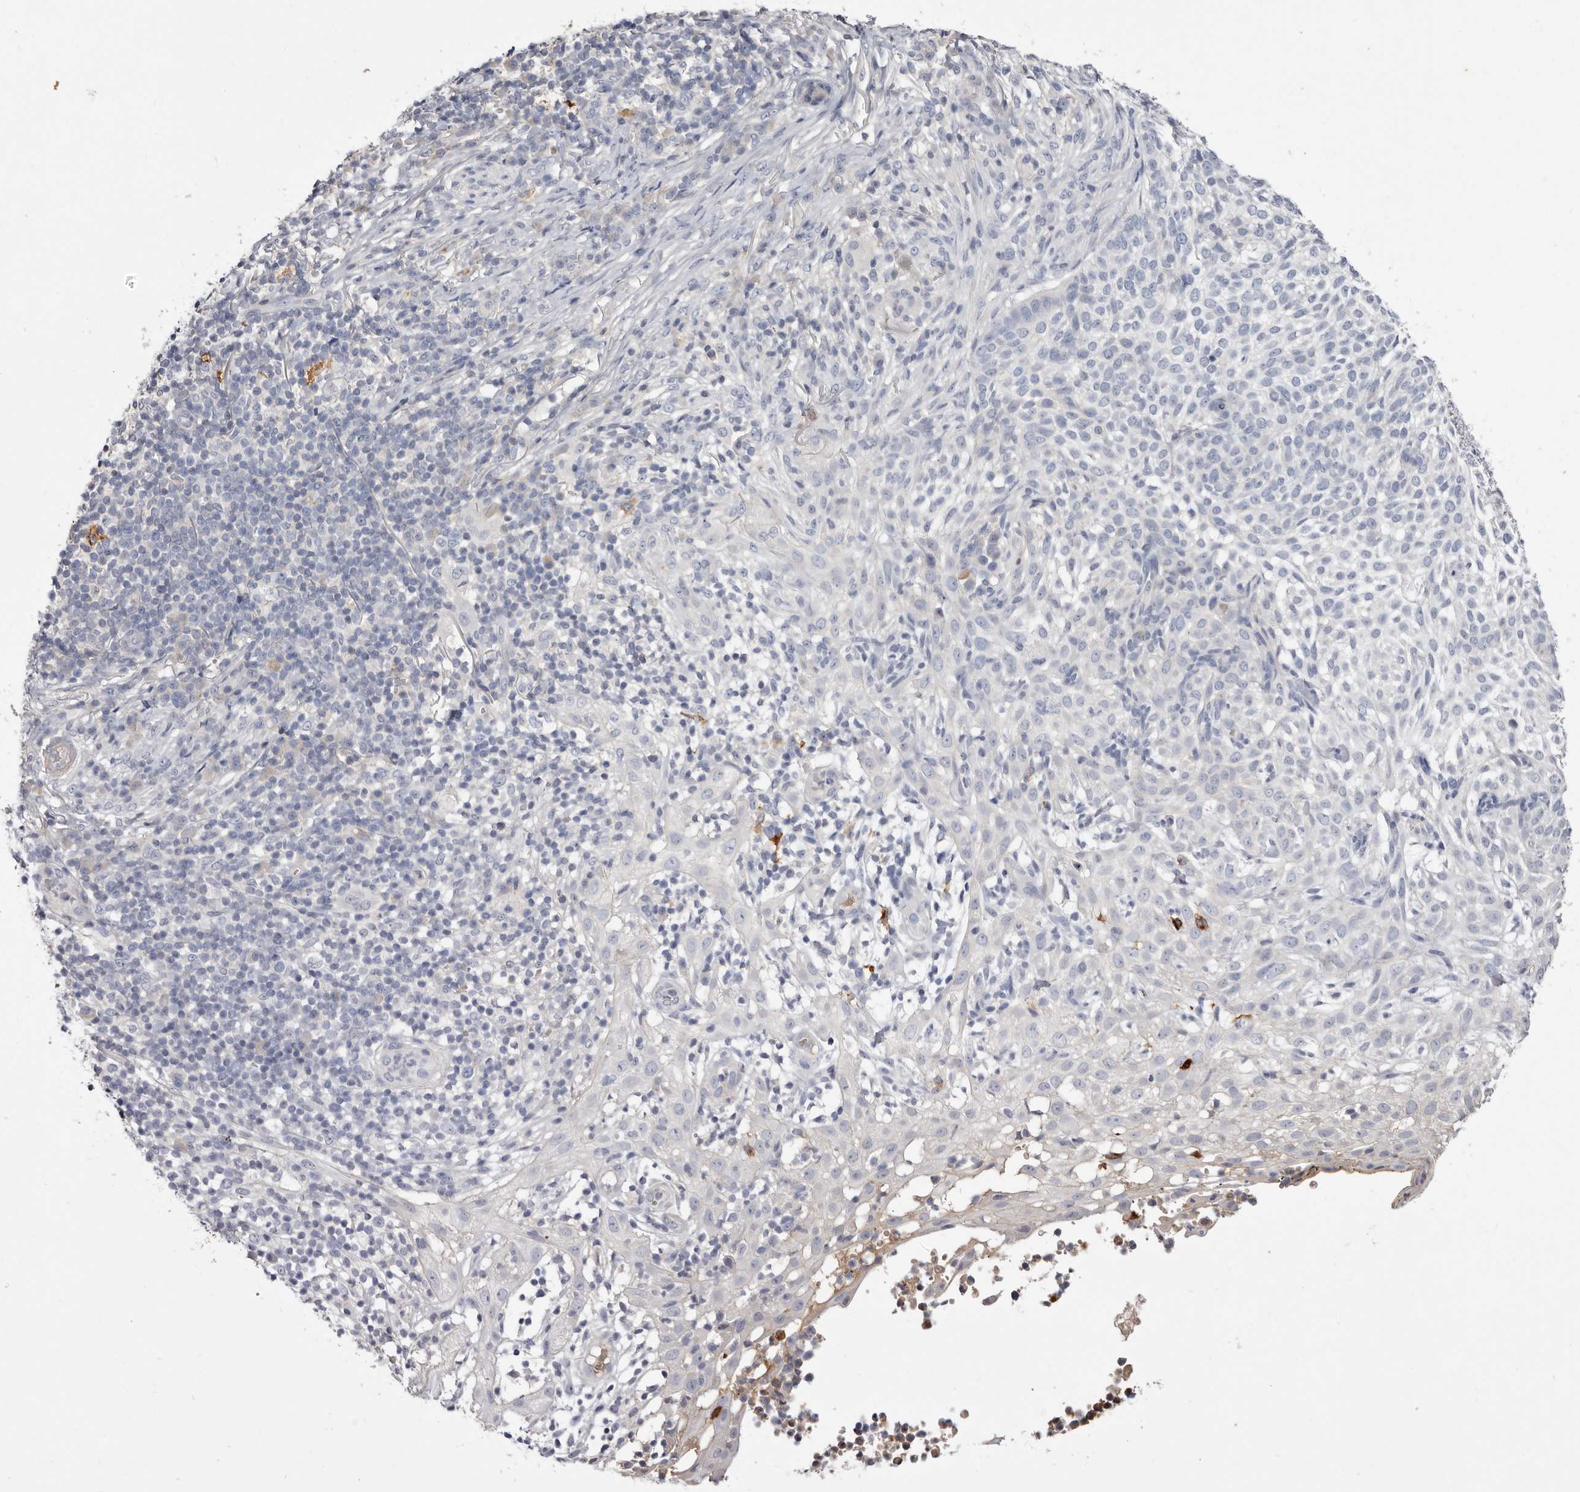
{"staining": {"intensity": "negative", "quantity": "none", "location": "none"}, "tissue": "skin cancer", "cell_type": "Tumor cells", "image_type": "cancer", "snomed": [{"axis": "morphology", "description": "Basal cell carcinoma"}, {"axis": "topography", "description": "Skin"}], "caption": "IHC photomicrograph of neoplastic tissue: human skin basal cell carcinoma stained with DAB (3,3'-diaminobenzidine) exhibits no significant protein staining in tumor cells.", "gene": "S1PR5", "patient": {"sex": "female", "age": 64}}